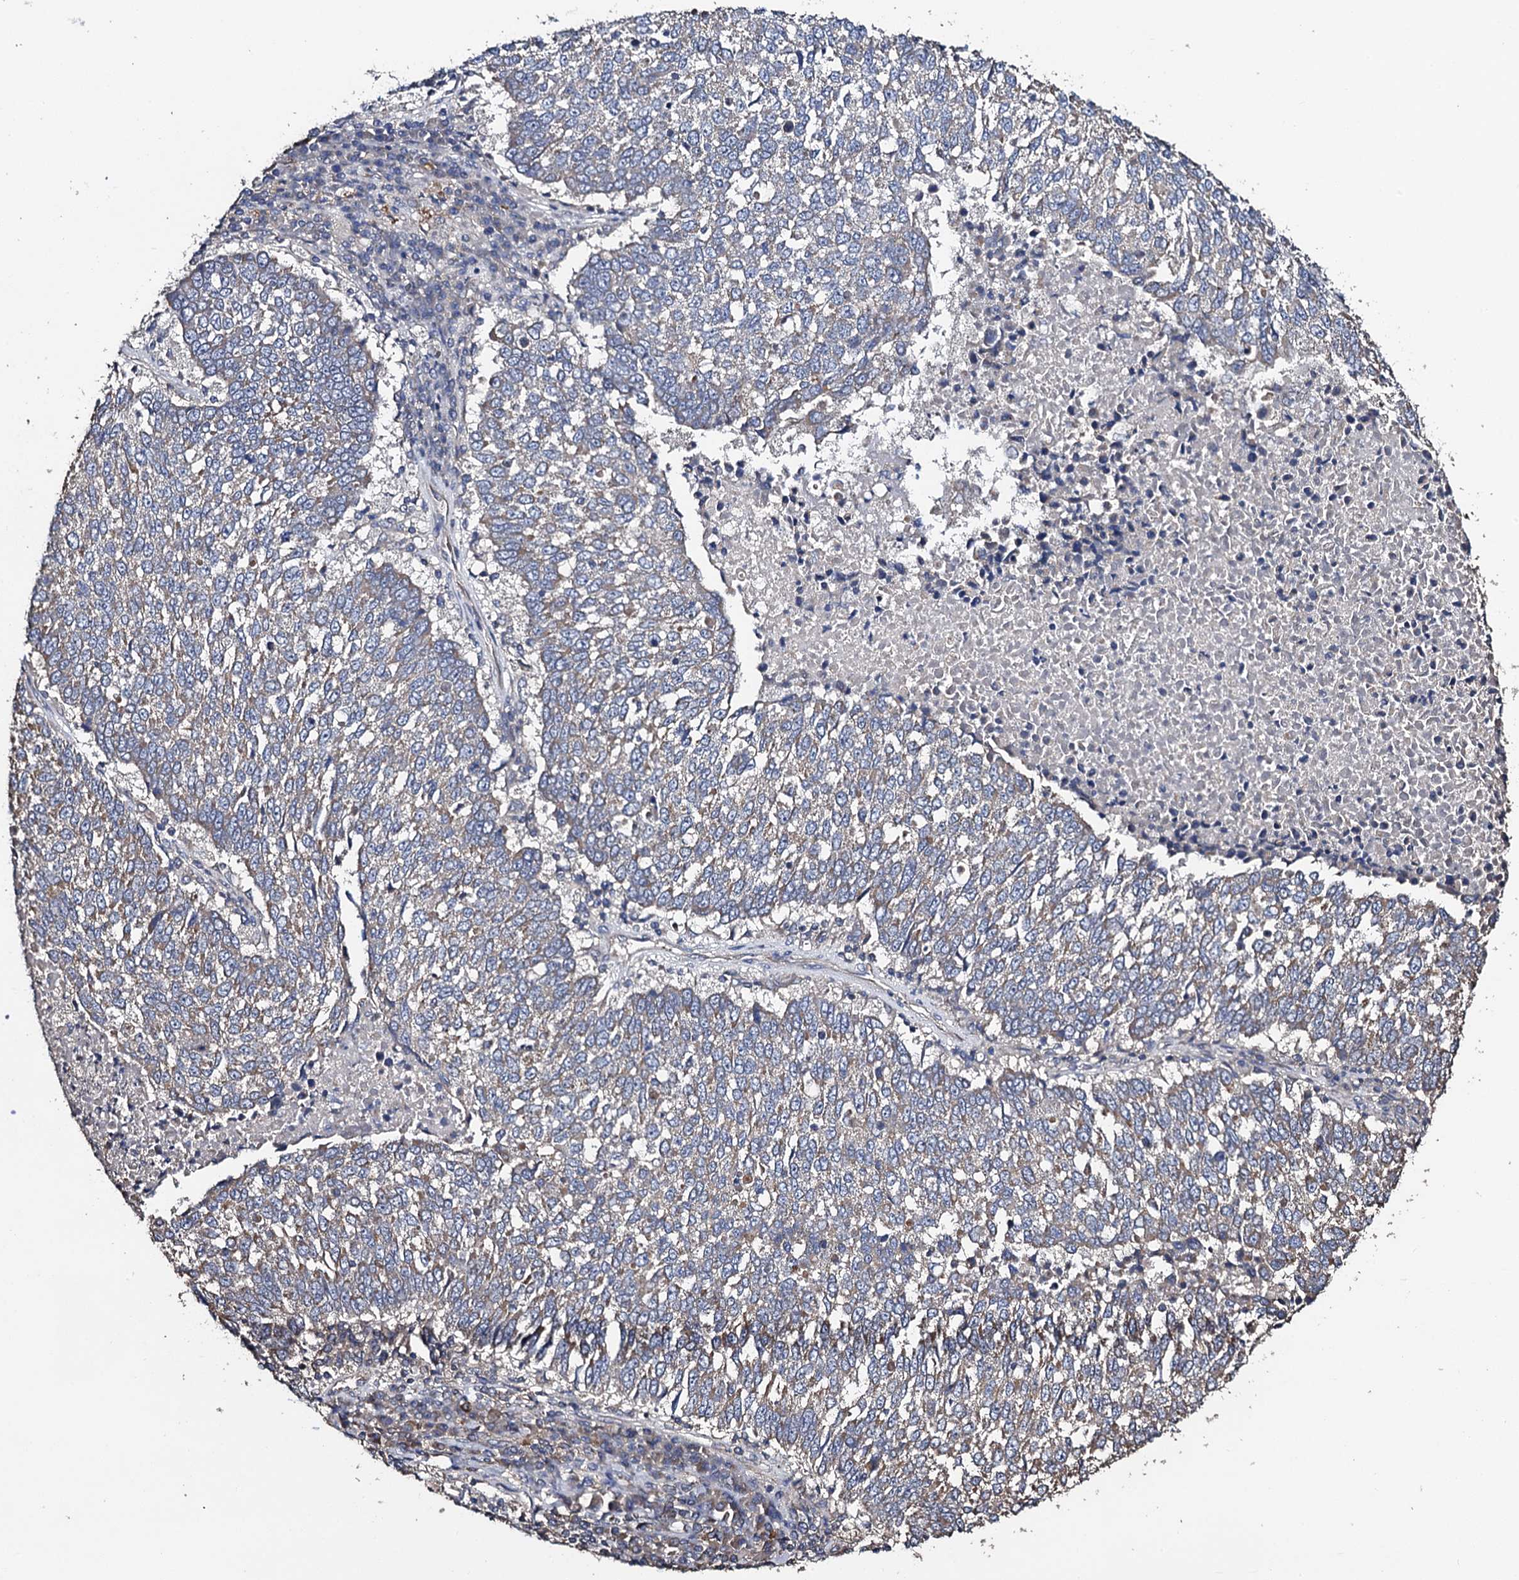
{"staining": {"intensity": "weak", "quantity": "25%-75%", "location": "cytoplasmic/membranous"}, "tissue": "lung cancer", "cell_type": "Tumor cells", "image_type": "cancer", "snomed": [{"axis": "morphology", "description": "Squamous cell carcinoma, NOS"}, {"axis": "topography", "description": "Lung"}], "caption": "Human lung cancer (squamous cell carcinoma) stained for a protein (brown) exhibits weak cytoplasmic/membranous positive positivity in about 25%-75% of tumor cells.", "gene": "PPTC7", "patient": {"sex": "male", "age": 73}}